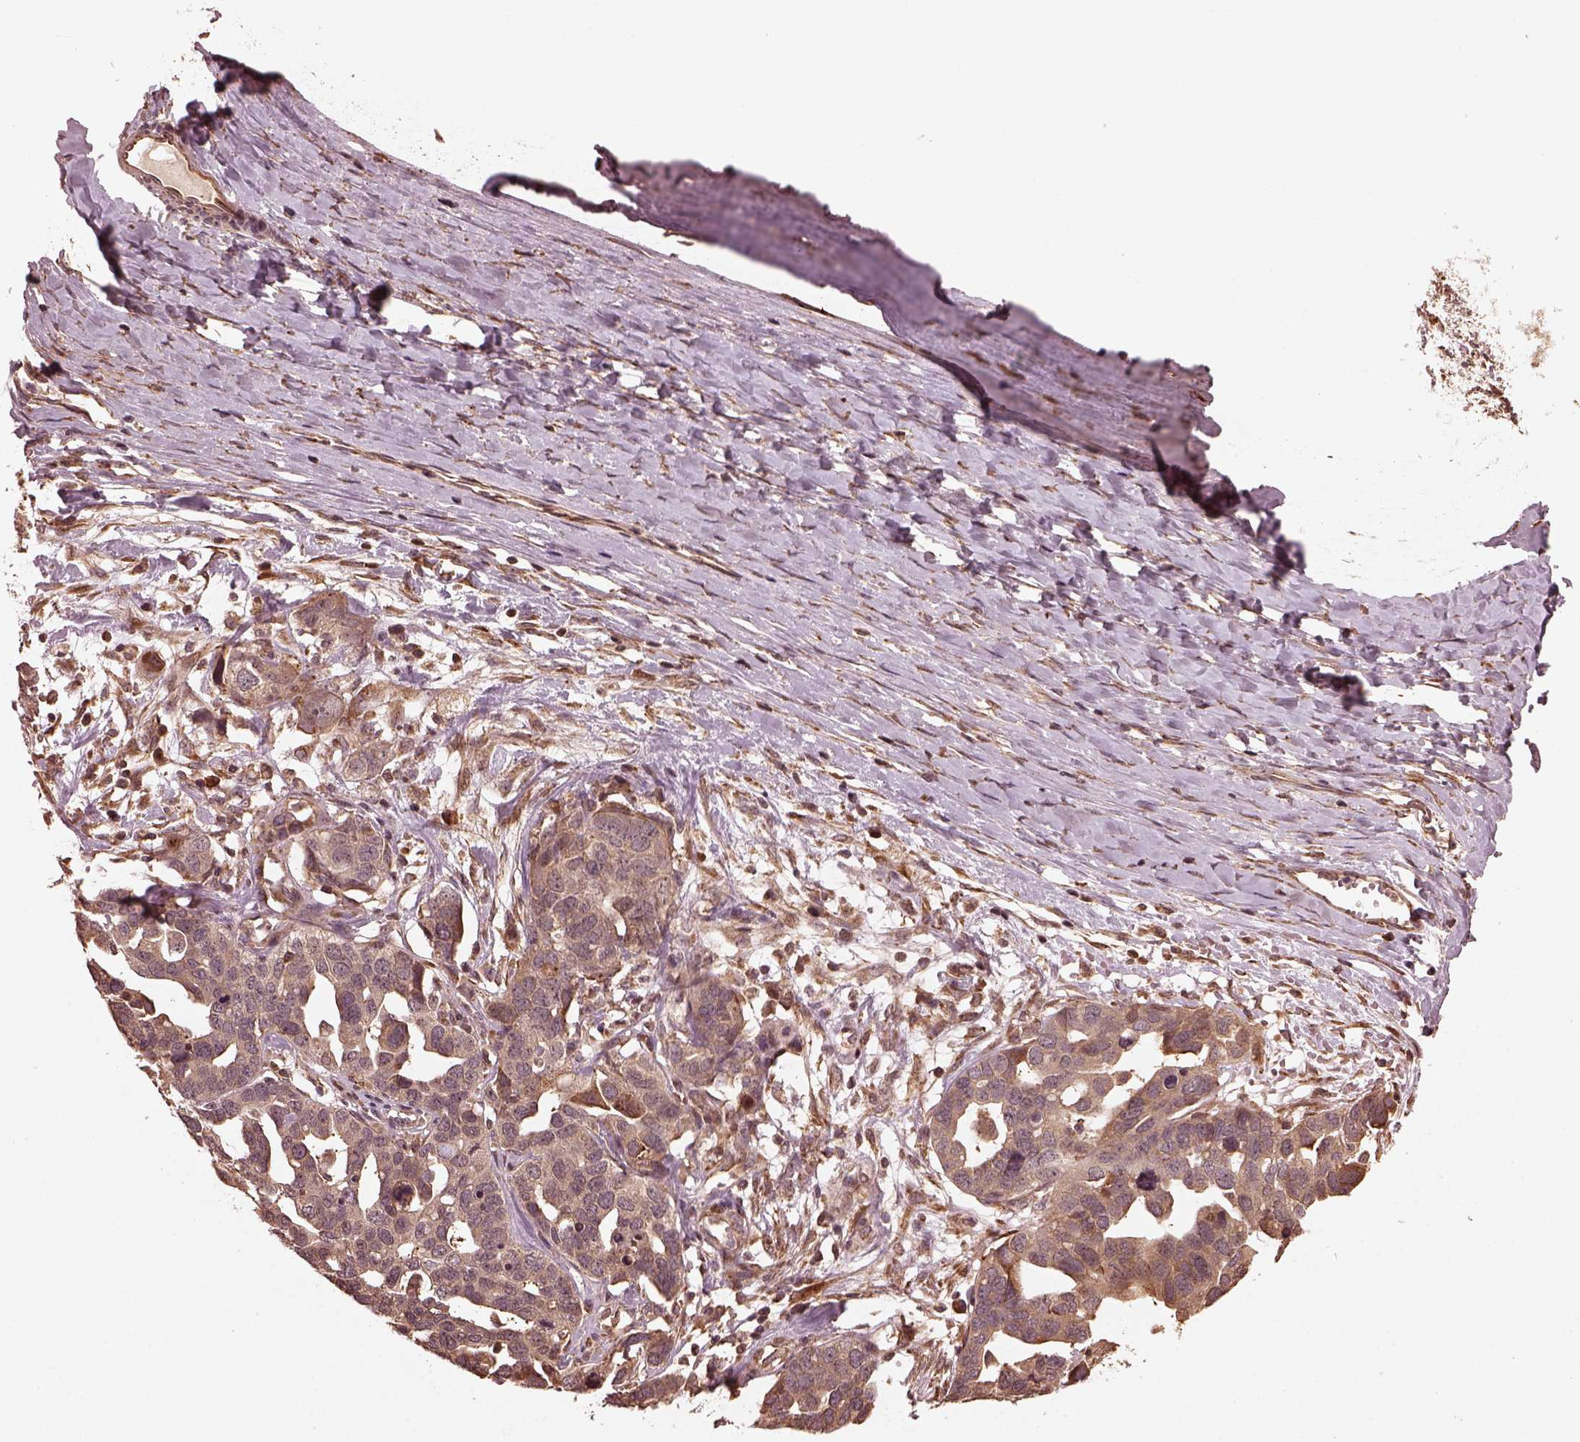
{"staining": {"intensity": "weak", "quantity": ">75%", "location": "cytoplasmic/membranous"}, "tissue": "ovarian cancer", "cell_type": "Tumor cells", "image_type": "cancer", "snomed": [{"axis": "morphology", "description": "Cystadenocarcinoma, serous, NOS"}, {"axis": "topography", "description": "Ovary"}], "caption": "This is an image of immunohistochemistry staining of ovarian serous cystadenocarcinoma, which shows weak expression in the cytoplasmic/membranous of tumor cells.", "gene": "ZNF292", "patient": {"sex": "female", "age": 54}}